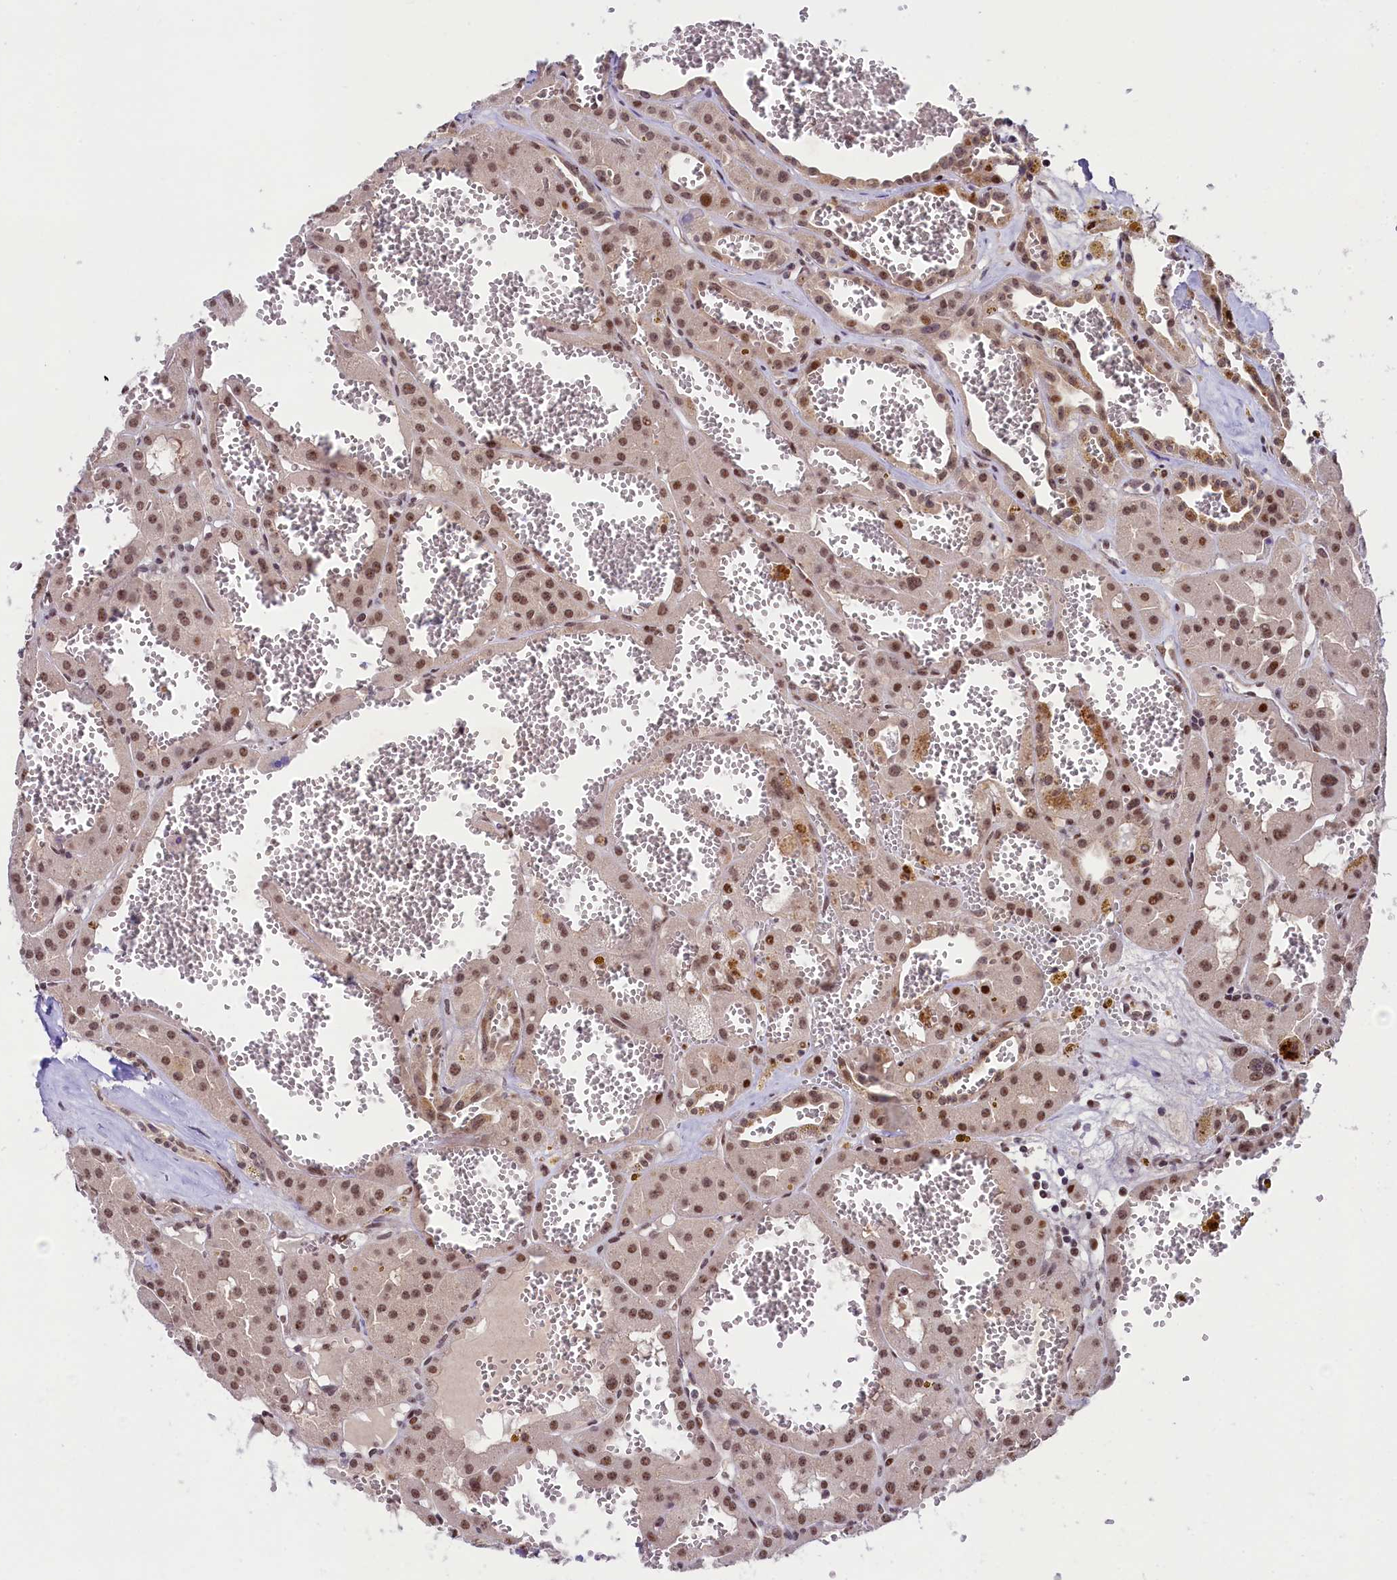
{"staining": {"intensity": "moderate", "quantity": ">75%", "location": "nuclear"}, "tissue": "renal cancer", "cell_type": "Tumor cells", "image_type": "cancer", "snomed": [{"axis": "morphology", "description": "Carcinoma, NOS"}, {"axis": "topography", "description": "Kidney"}], "caption": "Protein expression analysis of human renal cancer (carcinoma) reveals moderate nuclear positivity in about >75% of tumor cells.", "gene": "ANKS3", "patient": {"sex": "female", "age": 75}}